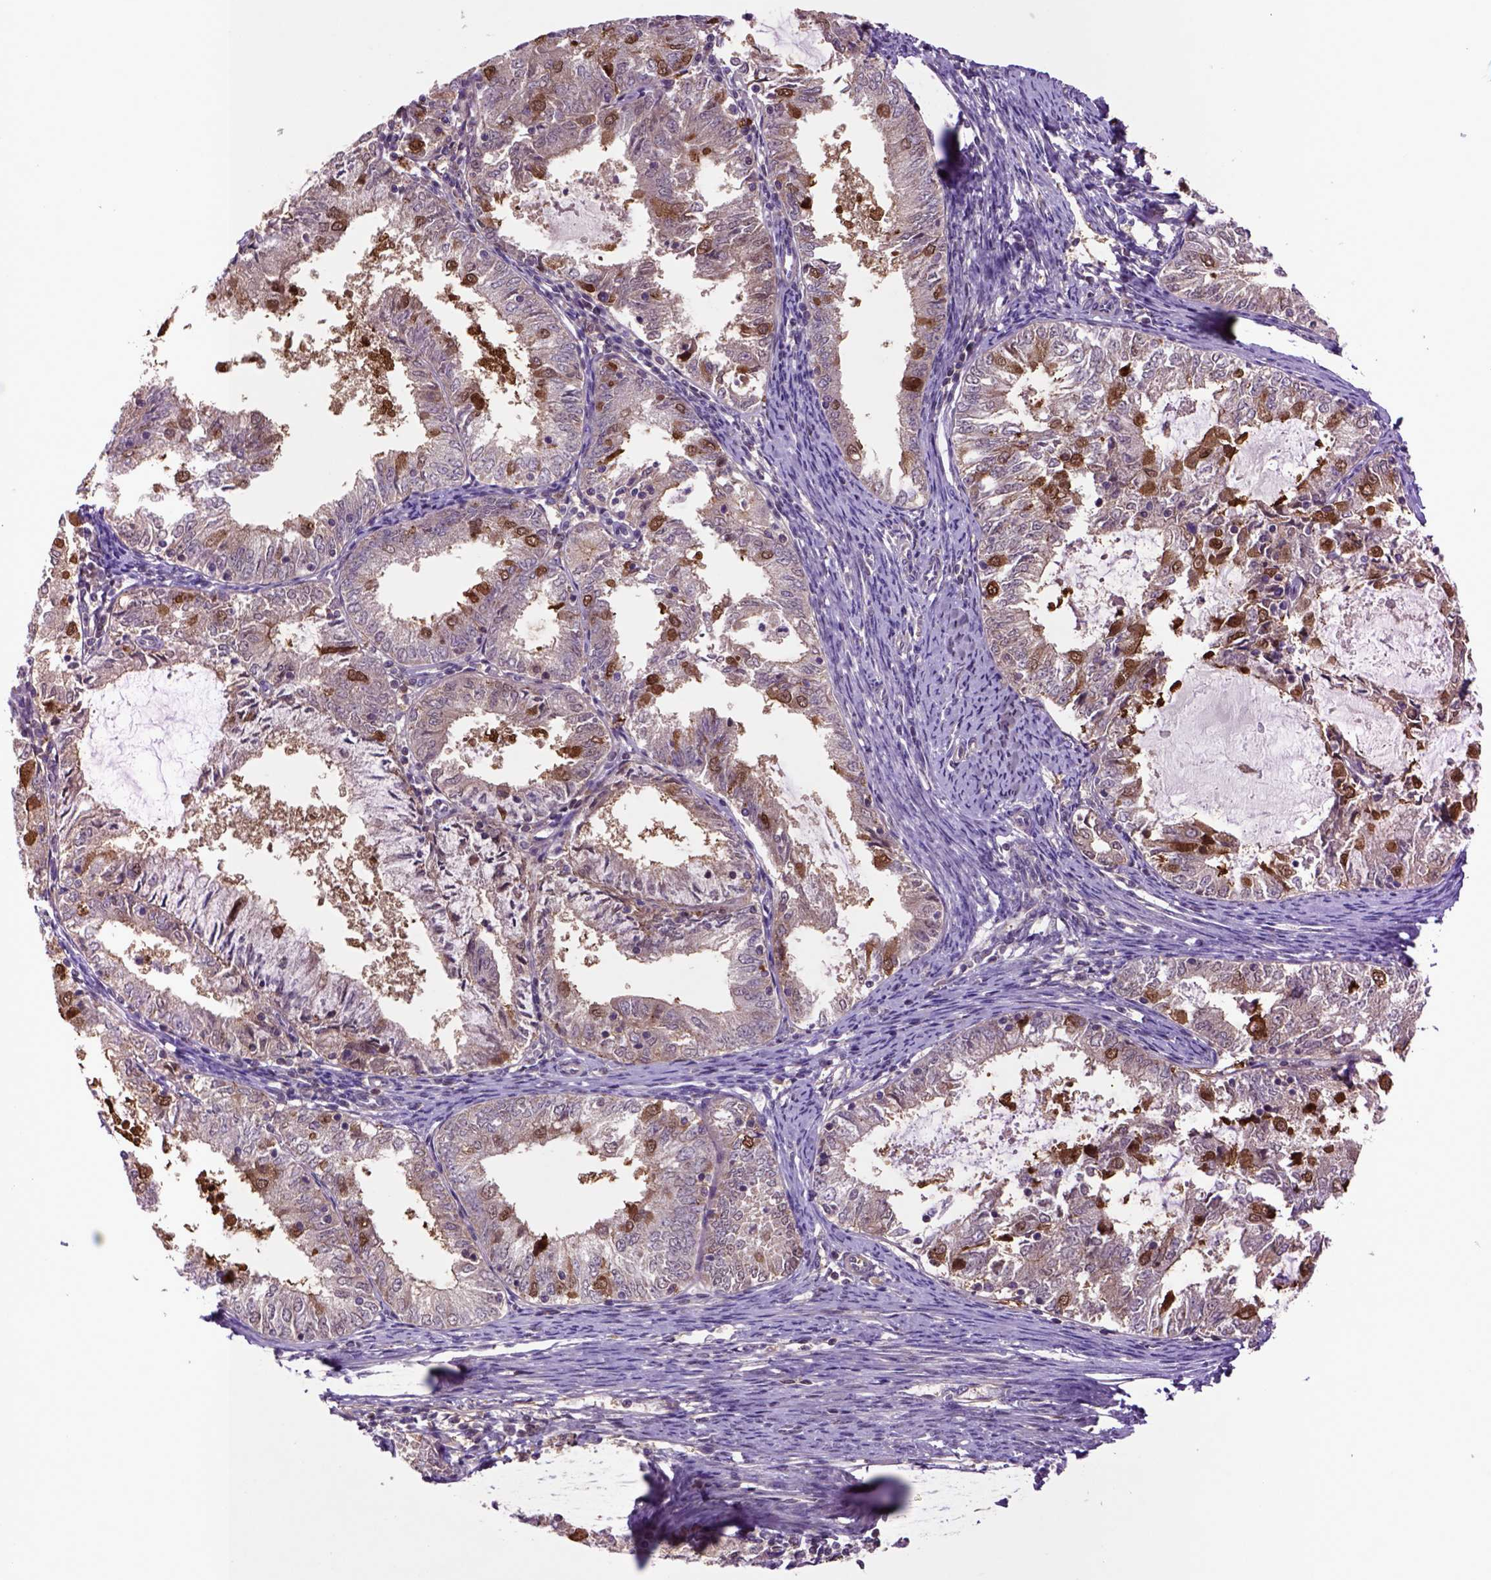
{"staining": {"intensity": "strong", "quantity": "25%-75%", "location": "cytoplasmic/membranous"}, "tissue": "endometrial cancer", "cell_type": "Tumor cells", "image_type": "cancer", "snomed": [{"axis": "morphology", "description": "Adenocarcinoma, NOS"}, {"axis": "topography", "description": "Endometrium"}], "caption": "Strong cytoplasmic/membranous protein positivity is seen in about 25%-75% of tumor cells in endometrial adenocarcinoma.", "gene": "HSPBP1", "patient": {"sex": "female", "age": 57}}